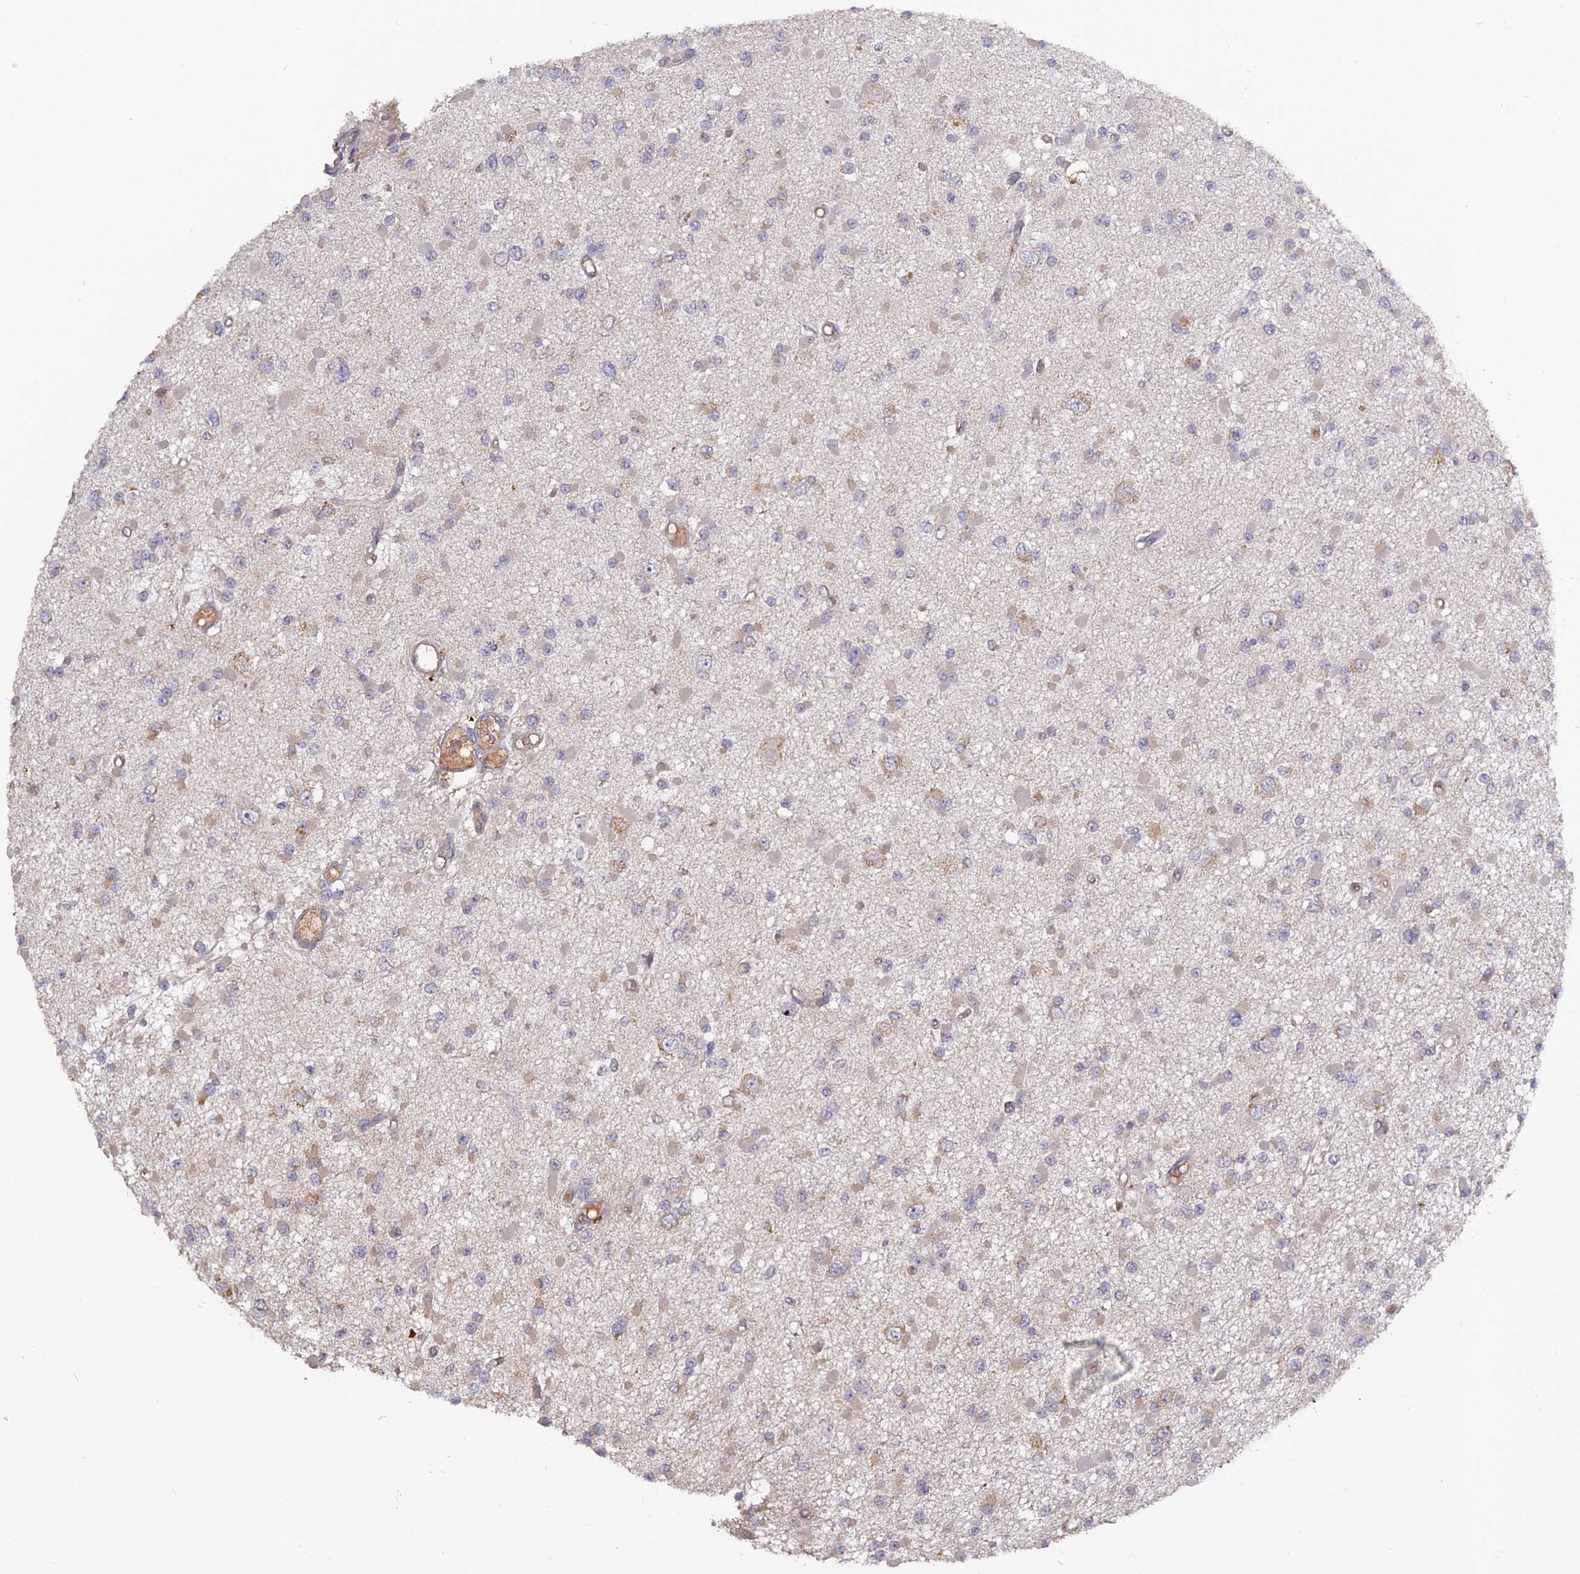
{"staining": {"intensity": "negative", "quantity": "none", "location": "none"}, "tissue": "glioma", "cell_type": "Tumor cells", "image_type": "cancer", "snomed": [{"axis": "morphology", "description": "Glioma, malignant, Low grade"}, {"axis": "topography", "description": "Brain"}], "caption": "Tumor cells are negative for brown protein staining in glioma.", "gene": "PPIC", "patient": {"sex": "female", "age": 22}}